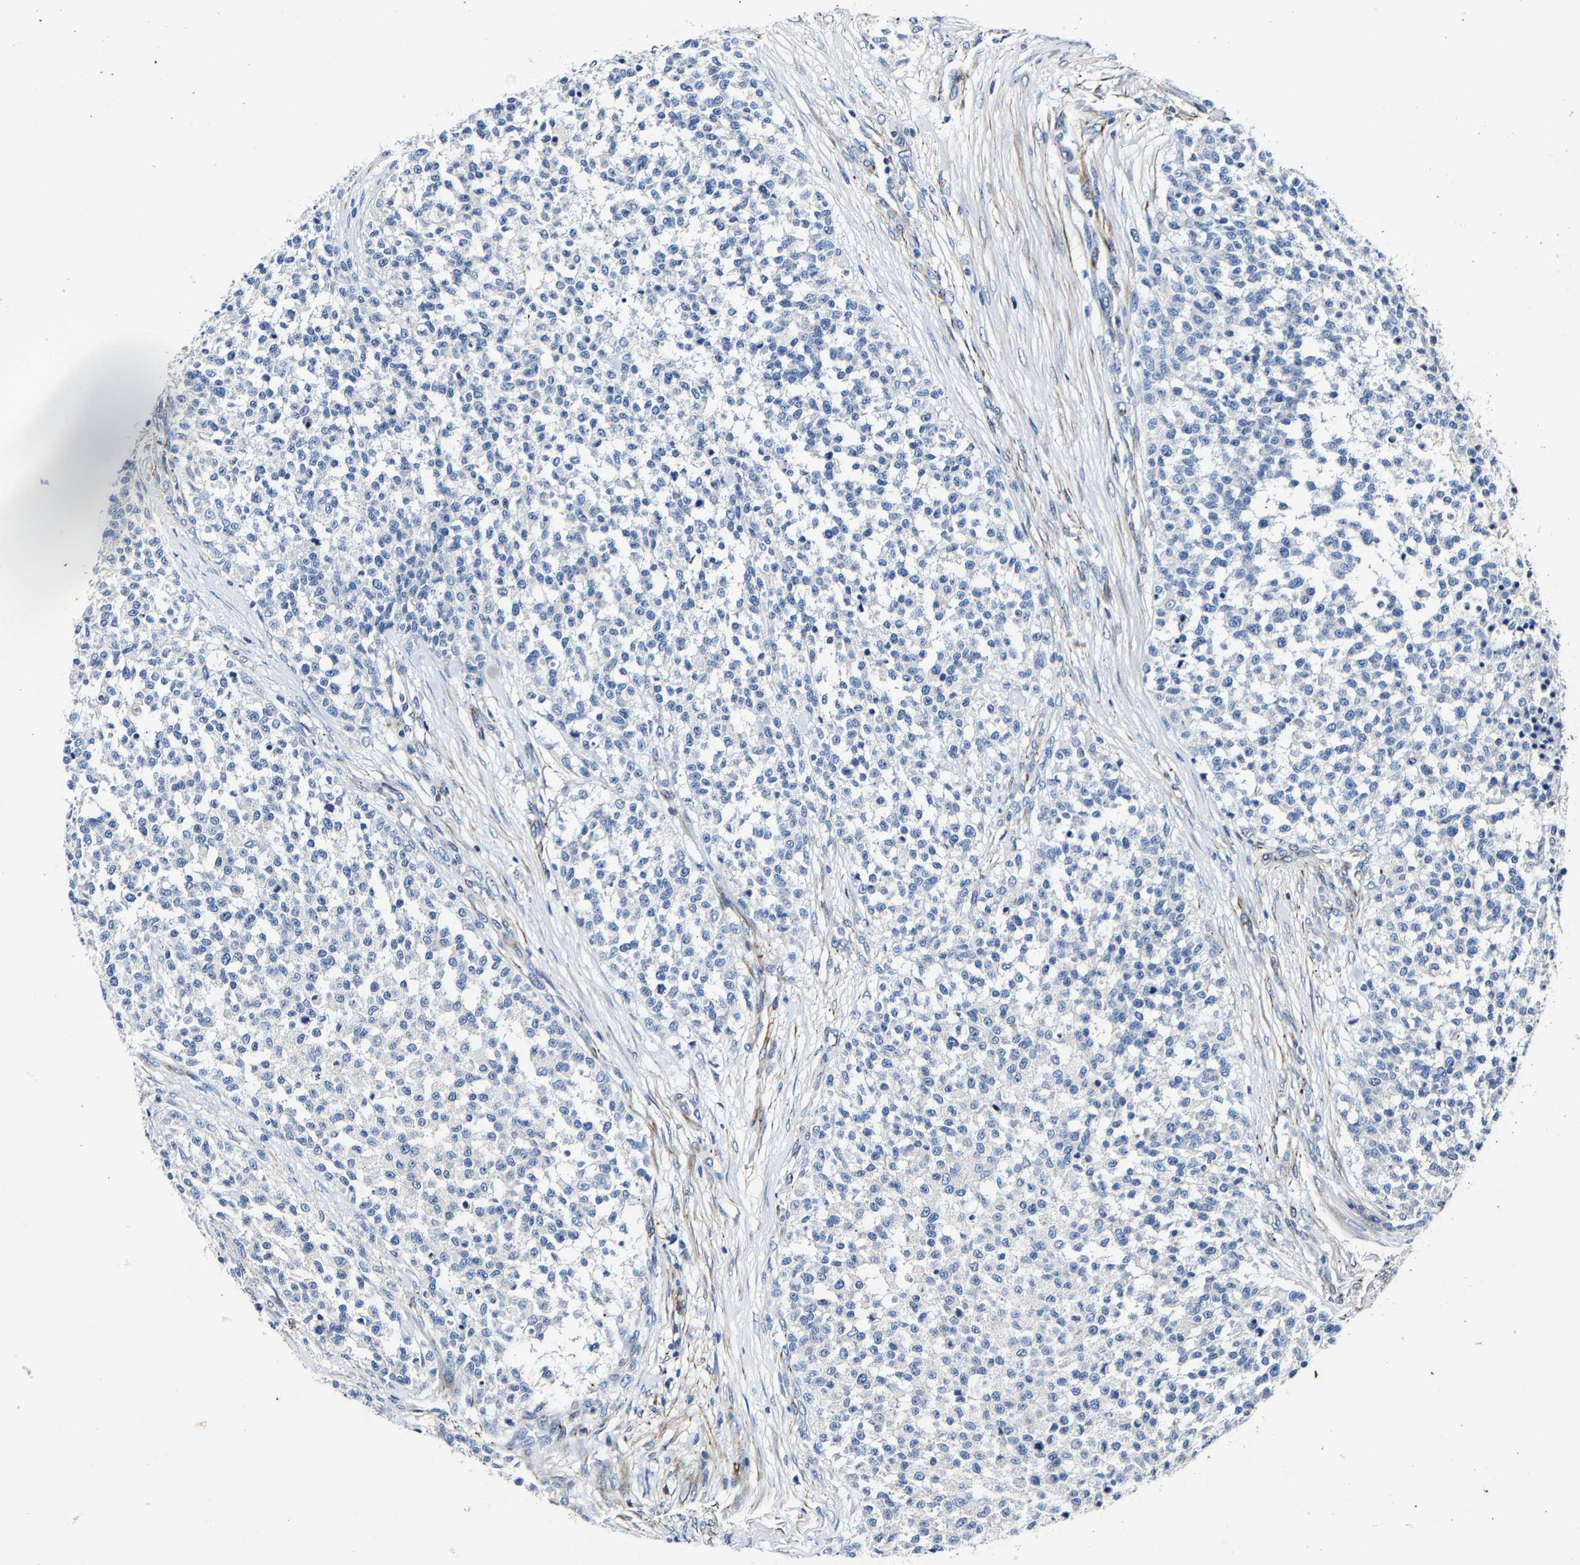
{"staining": {"intensity": "negative", "quantity": "none", "location": "none"}, "tissue": "testis cancer", "cell_type": "Tumor cells", "image_type": "cancer", "snomed": [{"axis": "morphology", "description": "Seminoma, NOS"}, {"axis": "topography", "description": "Testis"}], "caption": "DAB immunohistochemical staining of human seminoma (testis) exhibits no significant positivity in tumor cells.", "gene": "MMEL1", "patient": {"sex": "male", "age": 59}}